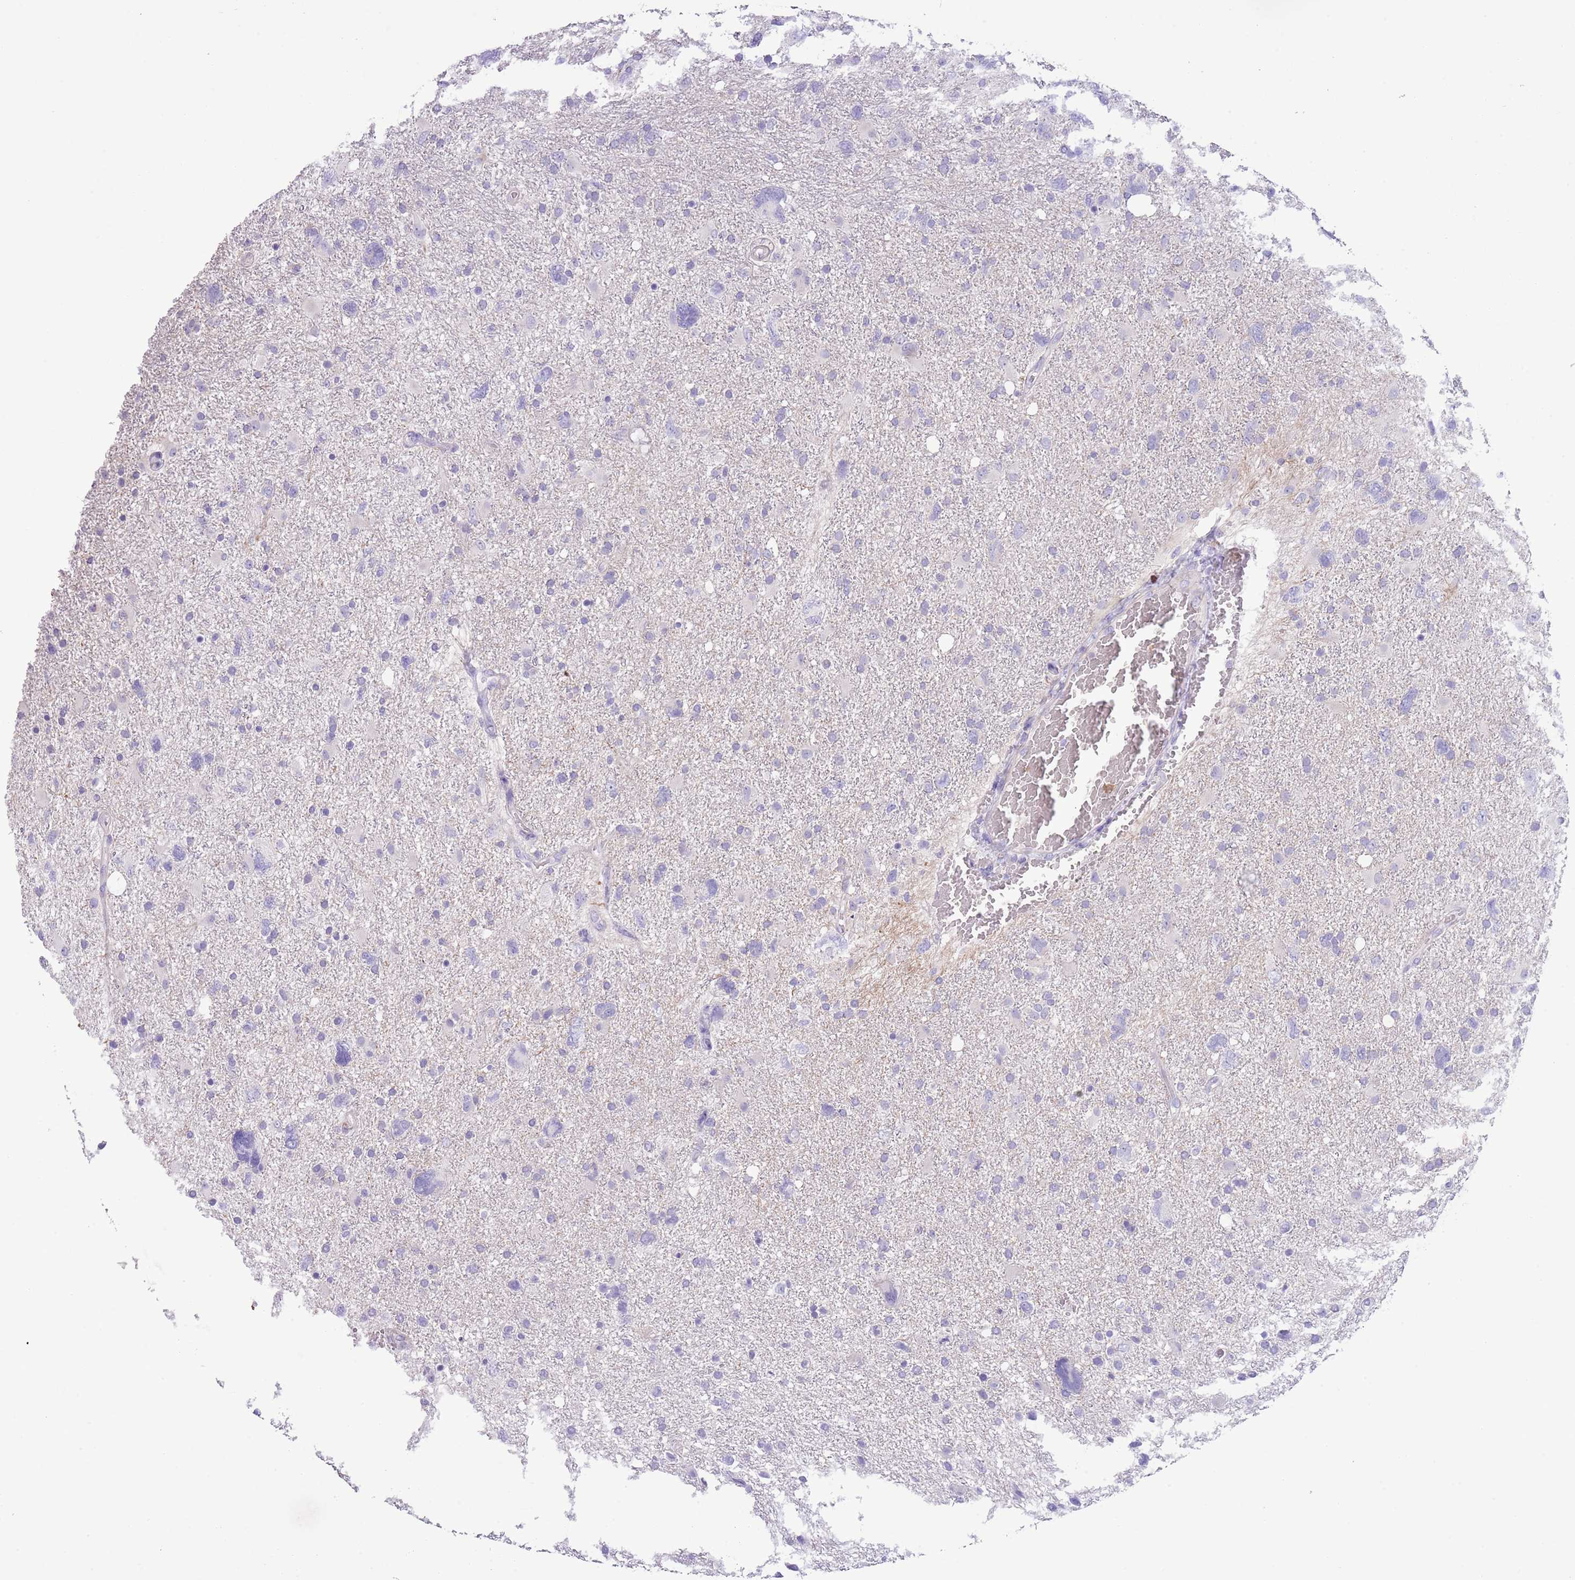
{"staining": {"intensity": "negative", "quantity": "none", "location": "none"}, "tissue": "glioma", "cell_type": "Tumor cells", "image_type": "cancer", "snomed": [{"axis": "morphology", "description": "Glioma, malignant, High grade"}, {"axis": "topography", "description": "Brain"}], "caption": "Immunohistochemistry image of glioma stained for a protein (brown), which demonstrates no staining in tumor cells. Brightfield microscopy of immunohistochemistry (IHC) stained with DAB (brown) and hematoxylin (blue), captured at high magnification.", "gene": "OR6M1", "patient": {"sex": "male", "age": 61}}